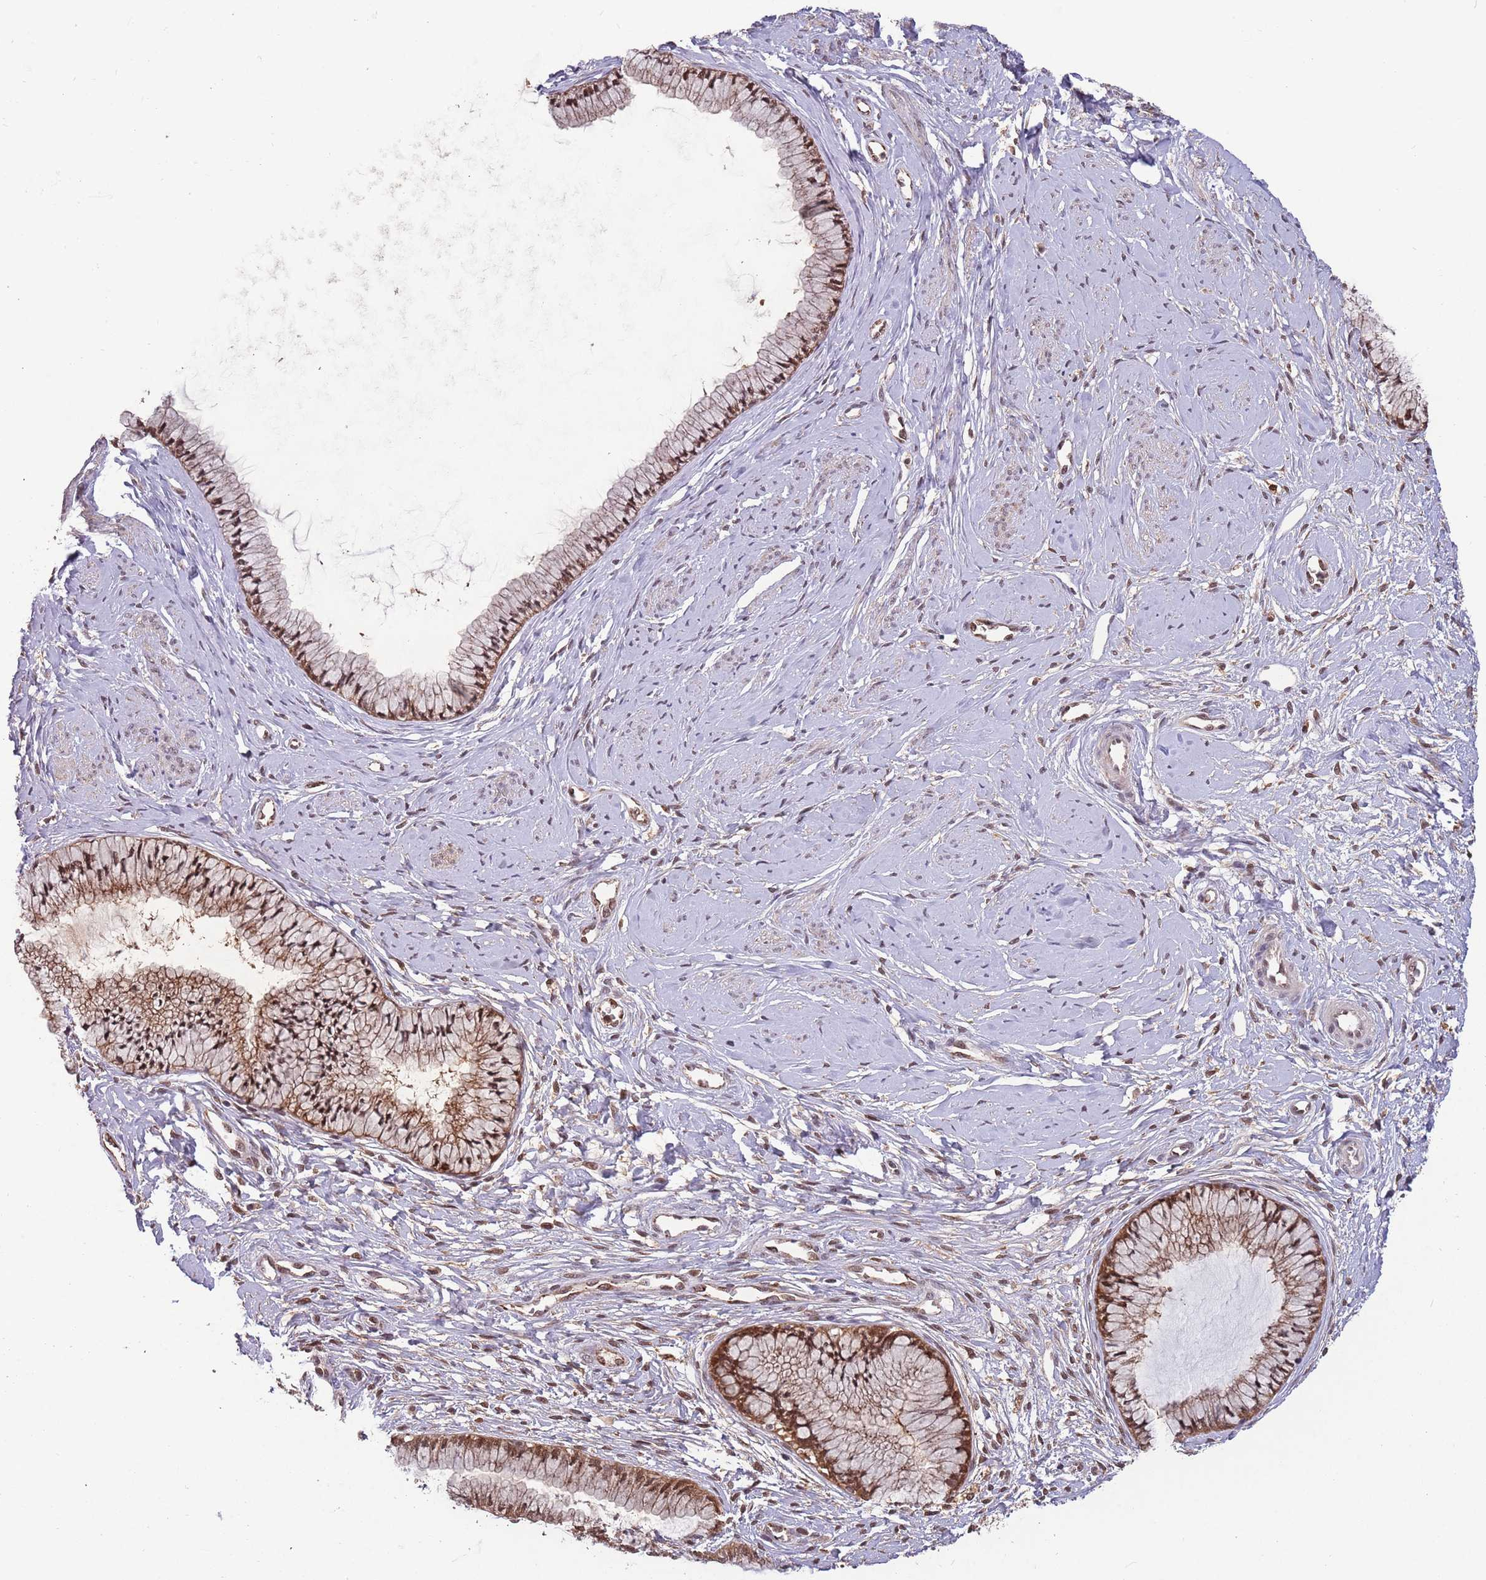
{"staining": {"intensity": "moderate", "quantity": ">75%", "location": "cytoplasmic/membranous,nuclear"}, "tissue": "cervix", "cell_type": "Glandular cells", "image_type": "normal", "snomed": [{"axis": "morphology", "description": "Normal tissue, NOS"}, {"axis": "topography", "description": "Cervix"}], "caption": "IHC (DAB) staining of benign cervix displays moderate cytoplasmic/membranous,nuclear protein positivity in about >75% of glandular cells.", "gene": "ZNF639", "patient": {"sex": "female", "age": 42}}